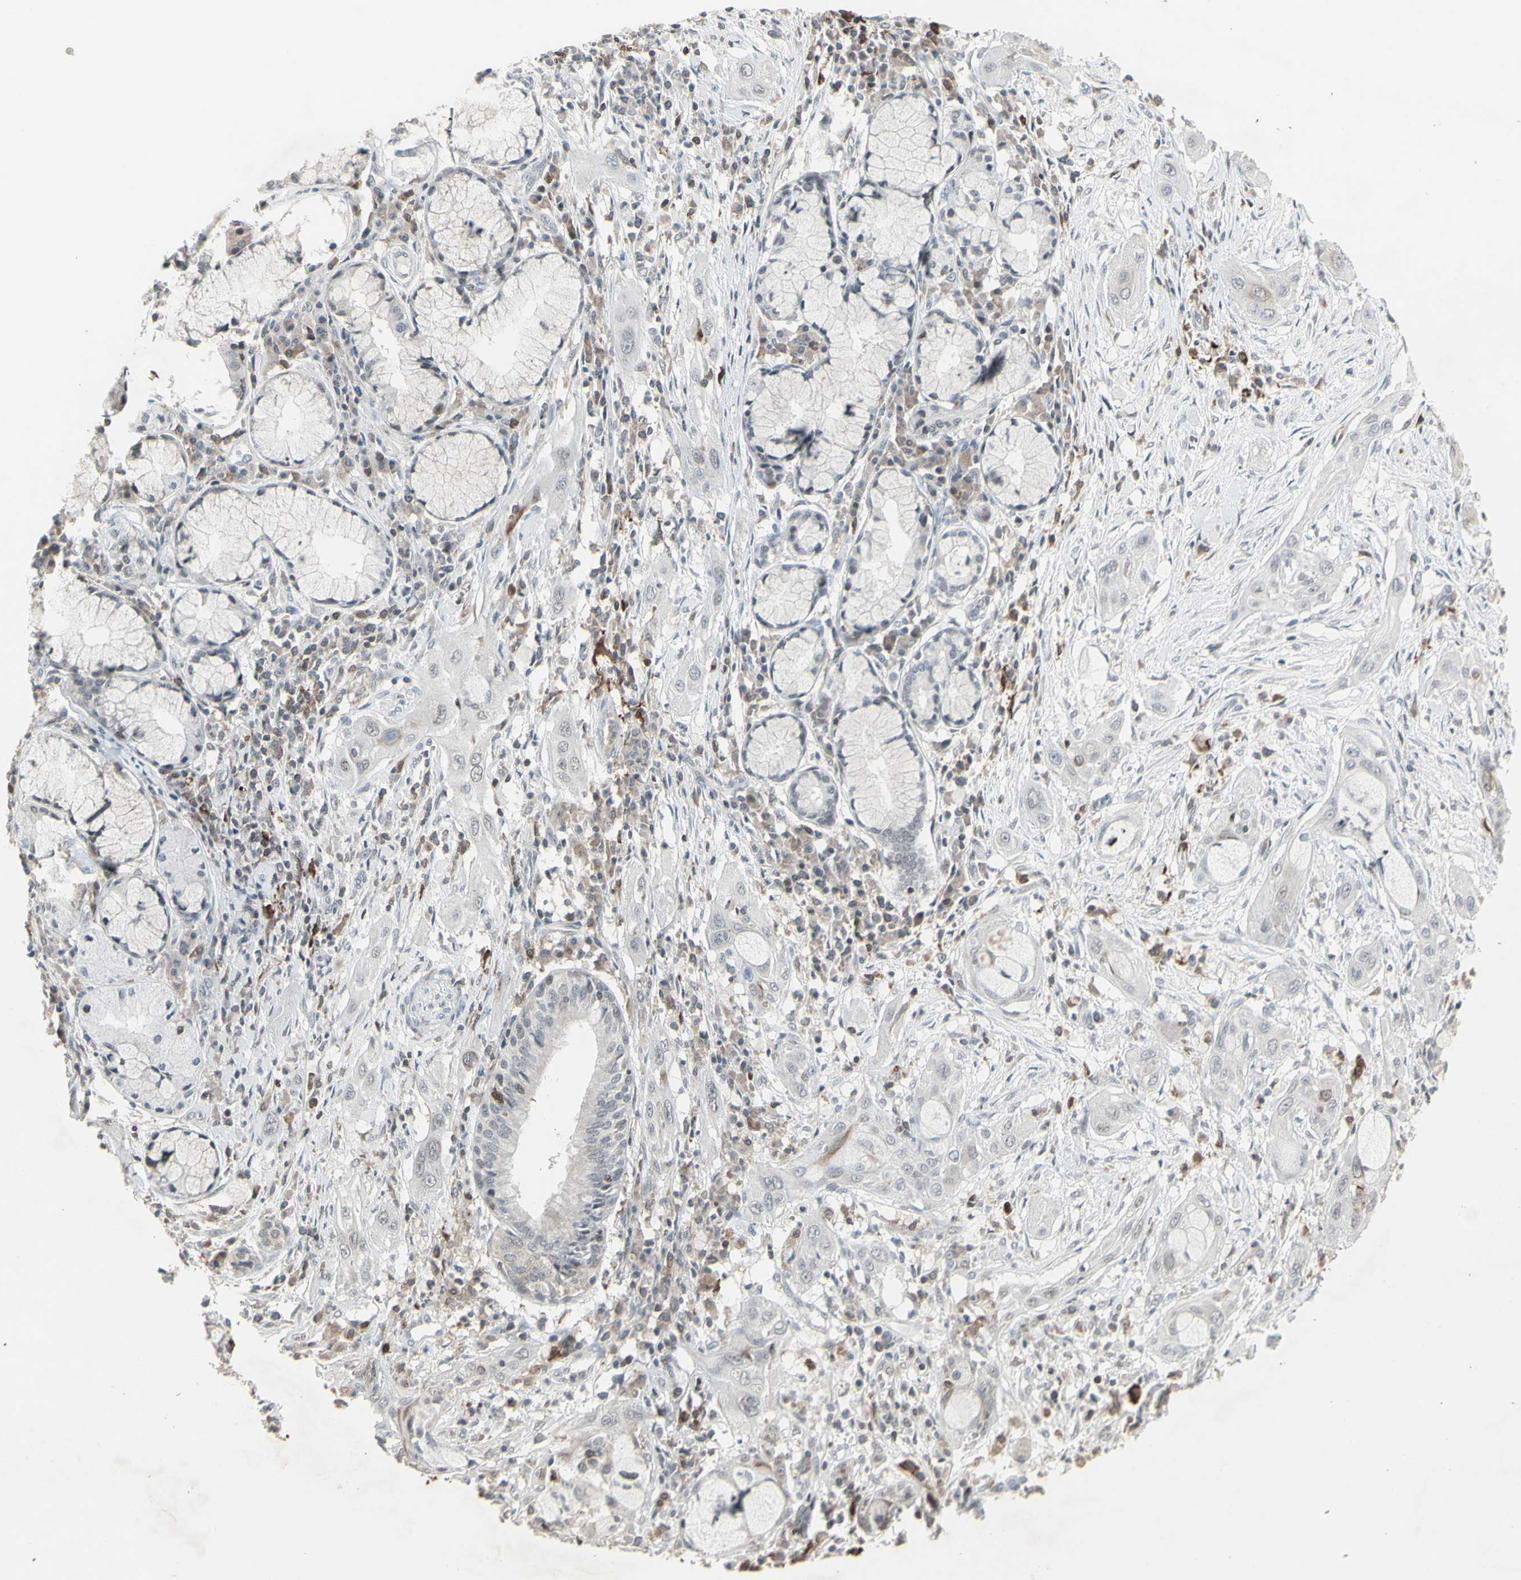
{"staining": {"intensity": "negative", "quantity": "none", "location": "none"}, "tissue": "lung cancer", "cell_type": "Tumor cells", "image_type": "cancer", "snomed": [{"axis": "morphology", "description": "Squamous cell carcinoma, NOS"}, {"axis": "topography", "description": "Lung"}], "caption": "Micrograph shows no significant protein positivity in tumor cells of lung squamous cell carcinoma.", "gene": "SAMSN1", "patient": {"sex": "female", "age": 47}}